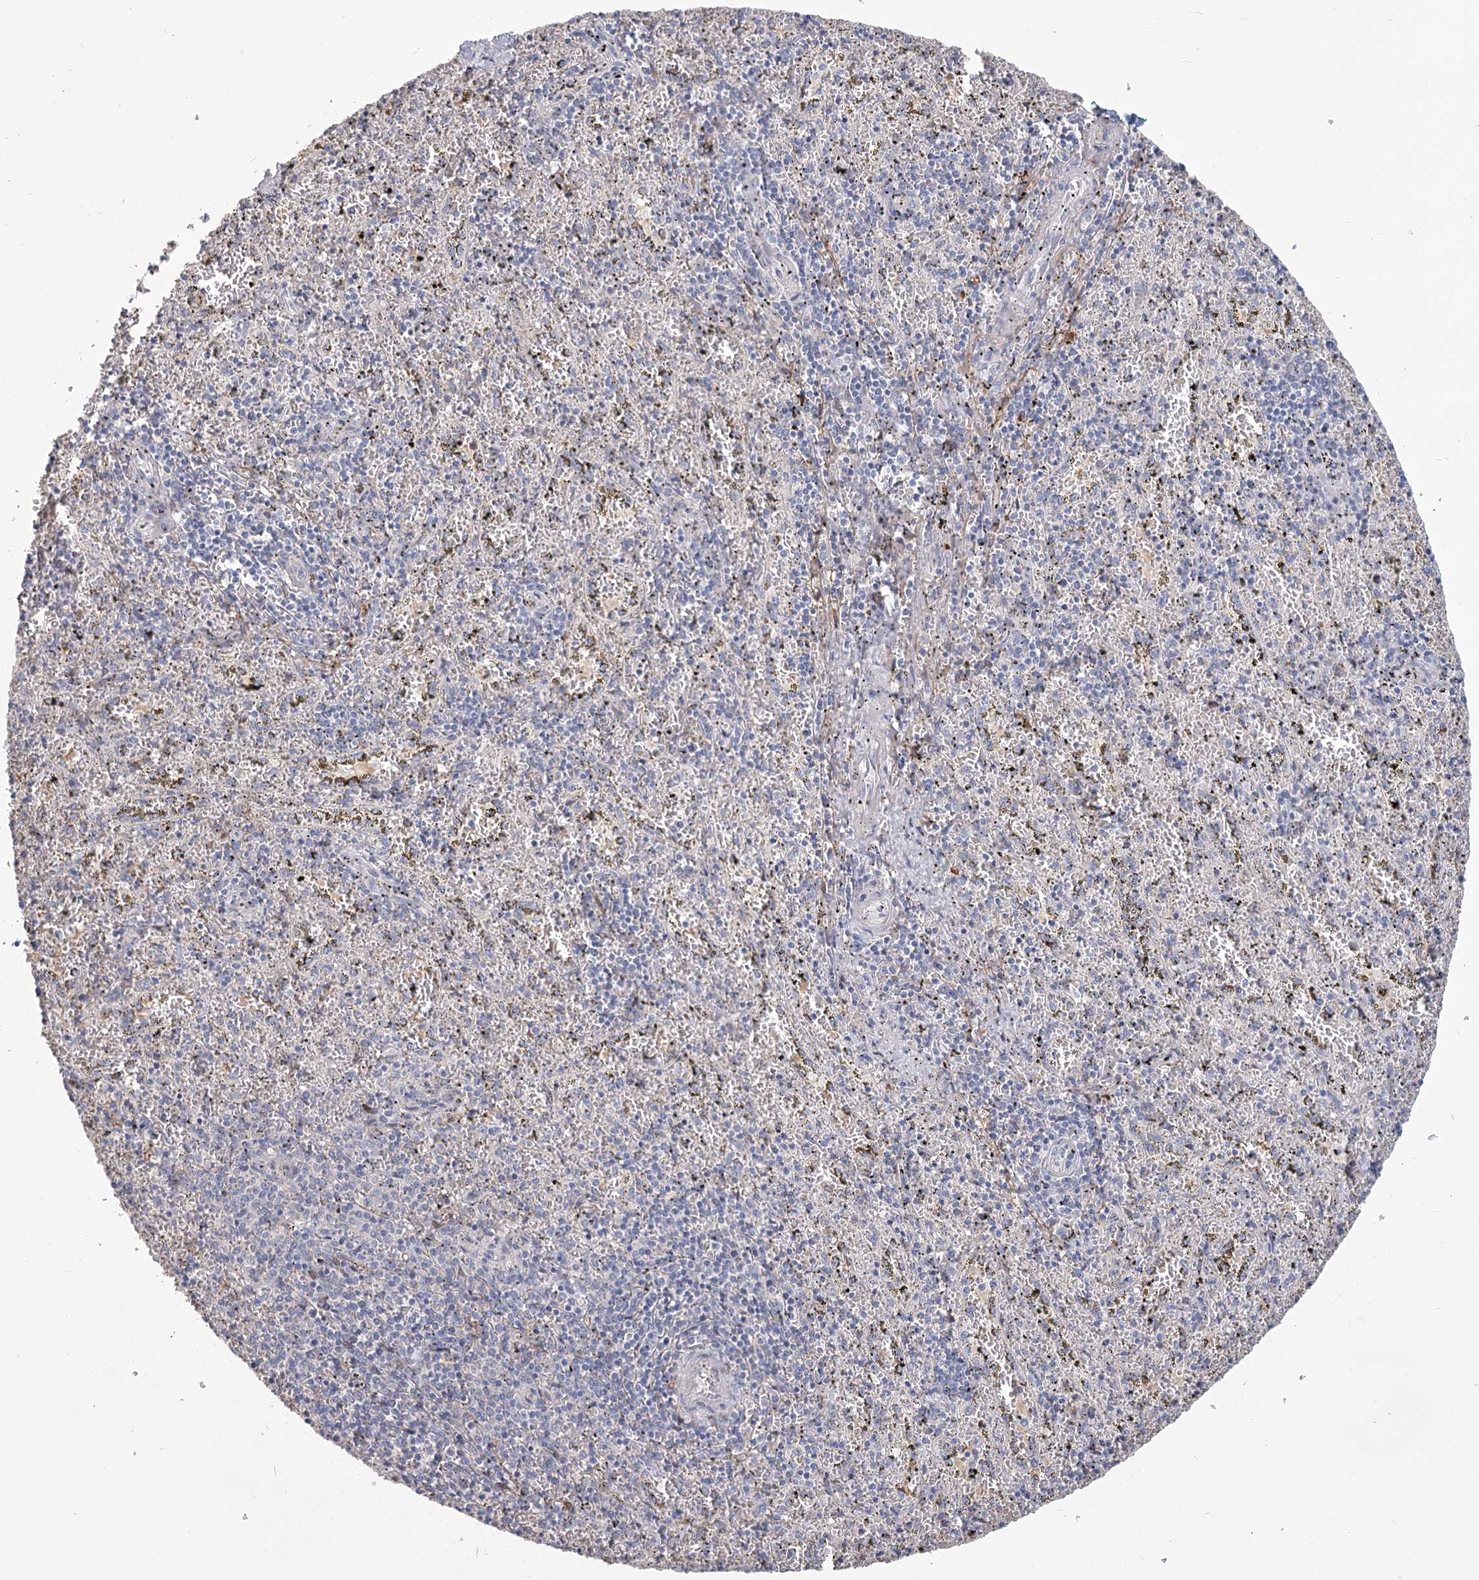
{"staining": {"intensity": "negative", "quantity": "none", "location": "none"}, "tissue": "spleen", "cell_type": "Cells in red pulp", "image_type": "normal", "snomed": [{"axis": "morphology", "description": "Normal tissue, NOS"}, {"axis": "topography", "description": "Spleen"}], "caption": "High magnification brightfield microscopy of benign spleen stained with DAB (brown) and counterstained with hematoxylin (blue): cells in red pulp show no significant expression. Nuclei are stained in blue.", "gene": "CNTLN", "patient": {"sex": "male", "age": 11}}